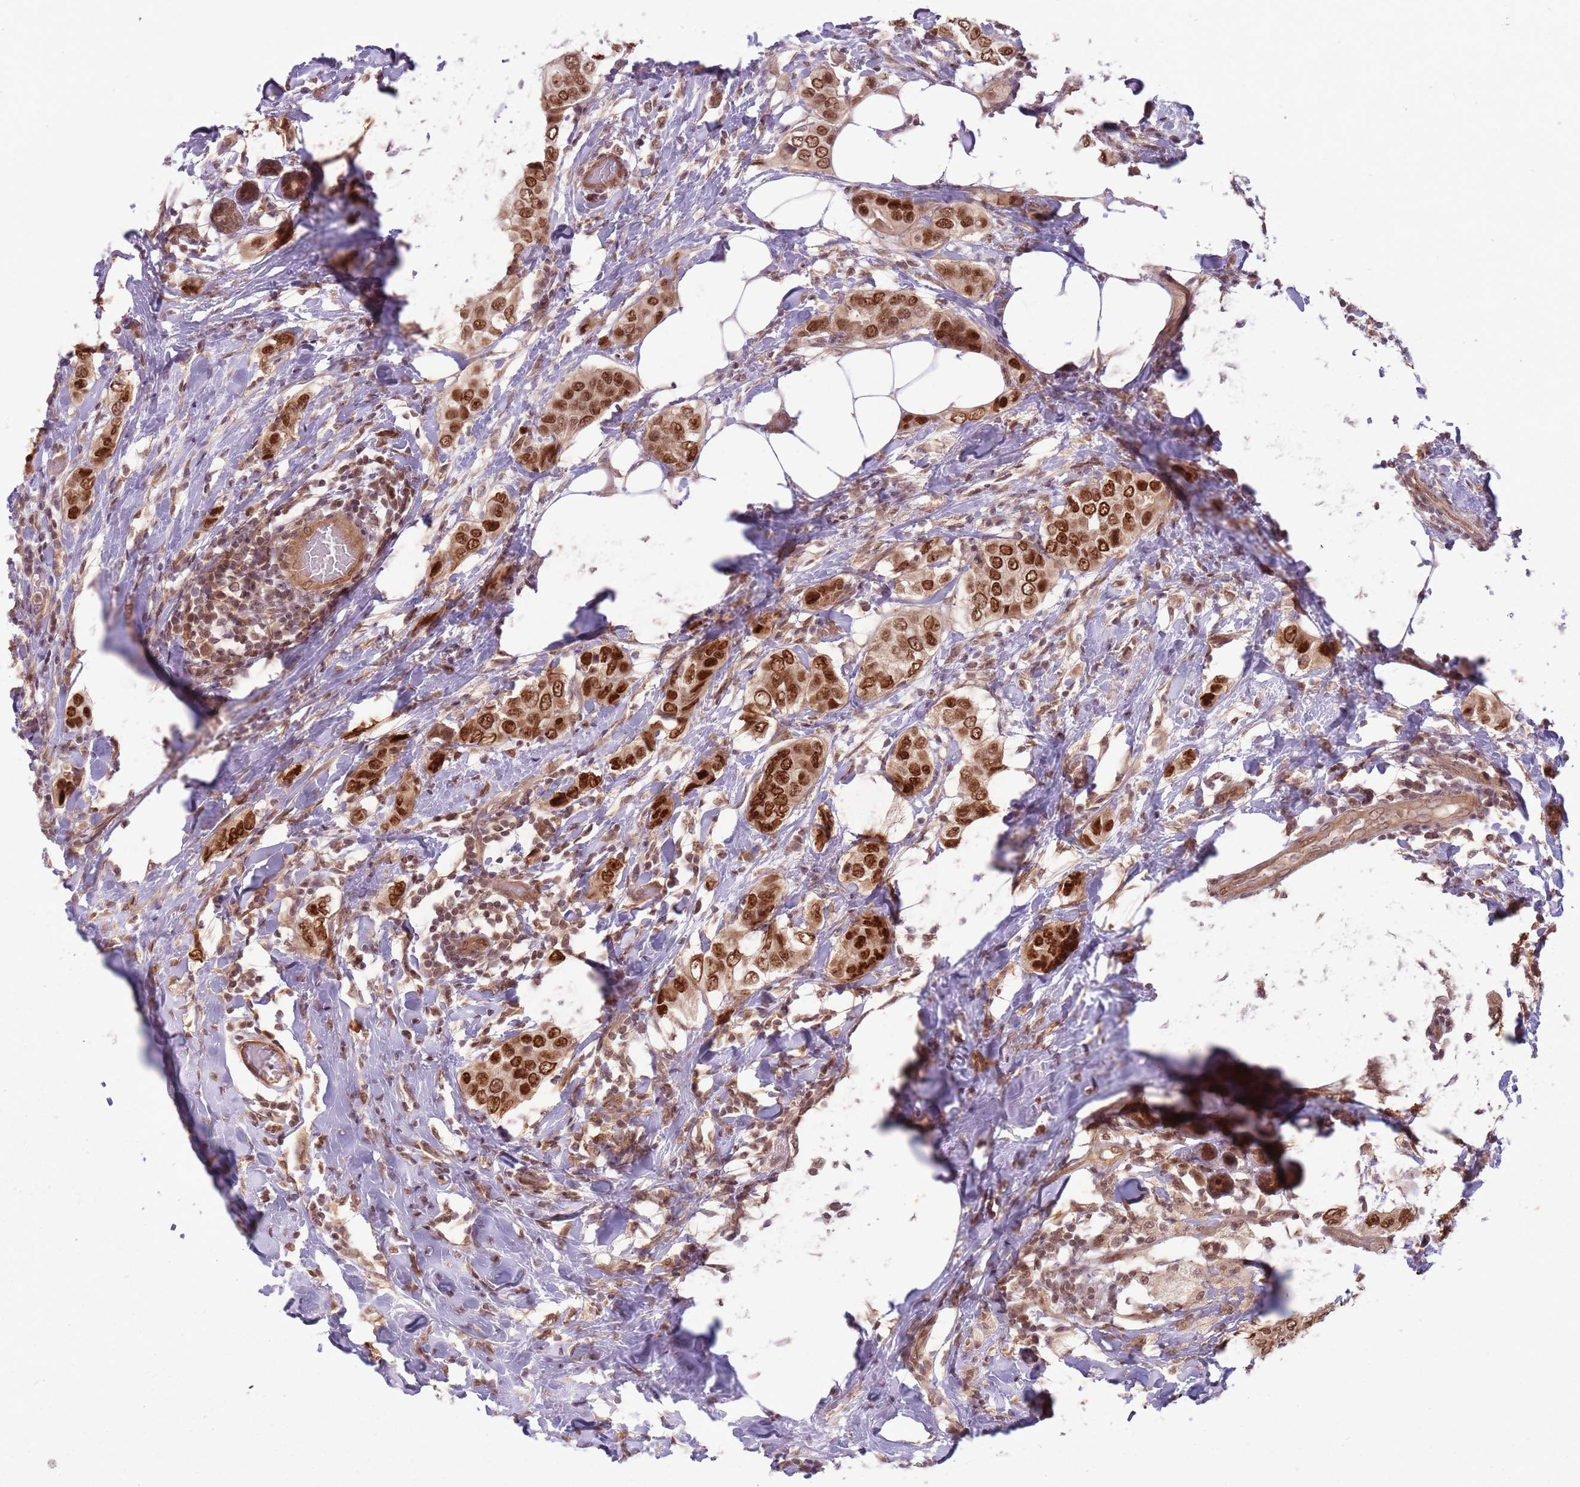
{"staining": {"intensity": "strong", "quantity": ">75%", "location": "cytoplasmic/membranous,nuclear"}, "tissue": "breast cancer", "cell_type": "Tumor cells", "image_type": "cancer", "snomed": [{"axis": "morphology", "description": "Lobular carcinoma"}, {"axis": "topography", "description": "Breast"}], "caption": "A brown stain highlights strong cytoplasmic/membranous and nuclear expression of a protein in human breast cancer (lobular carcinoma) tumor cells.", "gene": "ADAMTS3", "patient": {"sex": "female", "age": 51}}